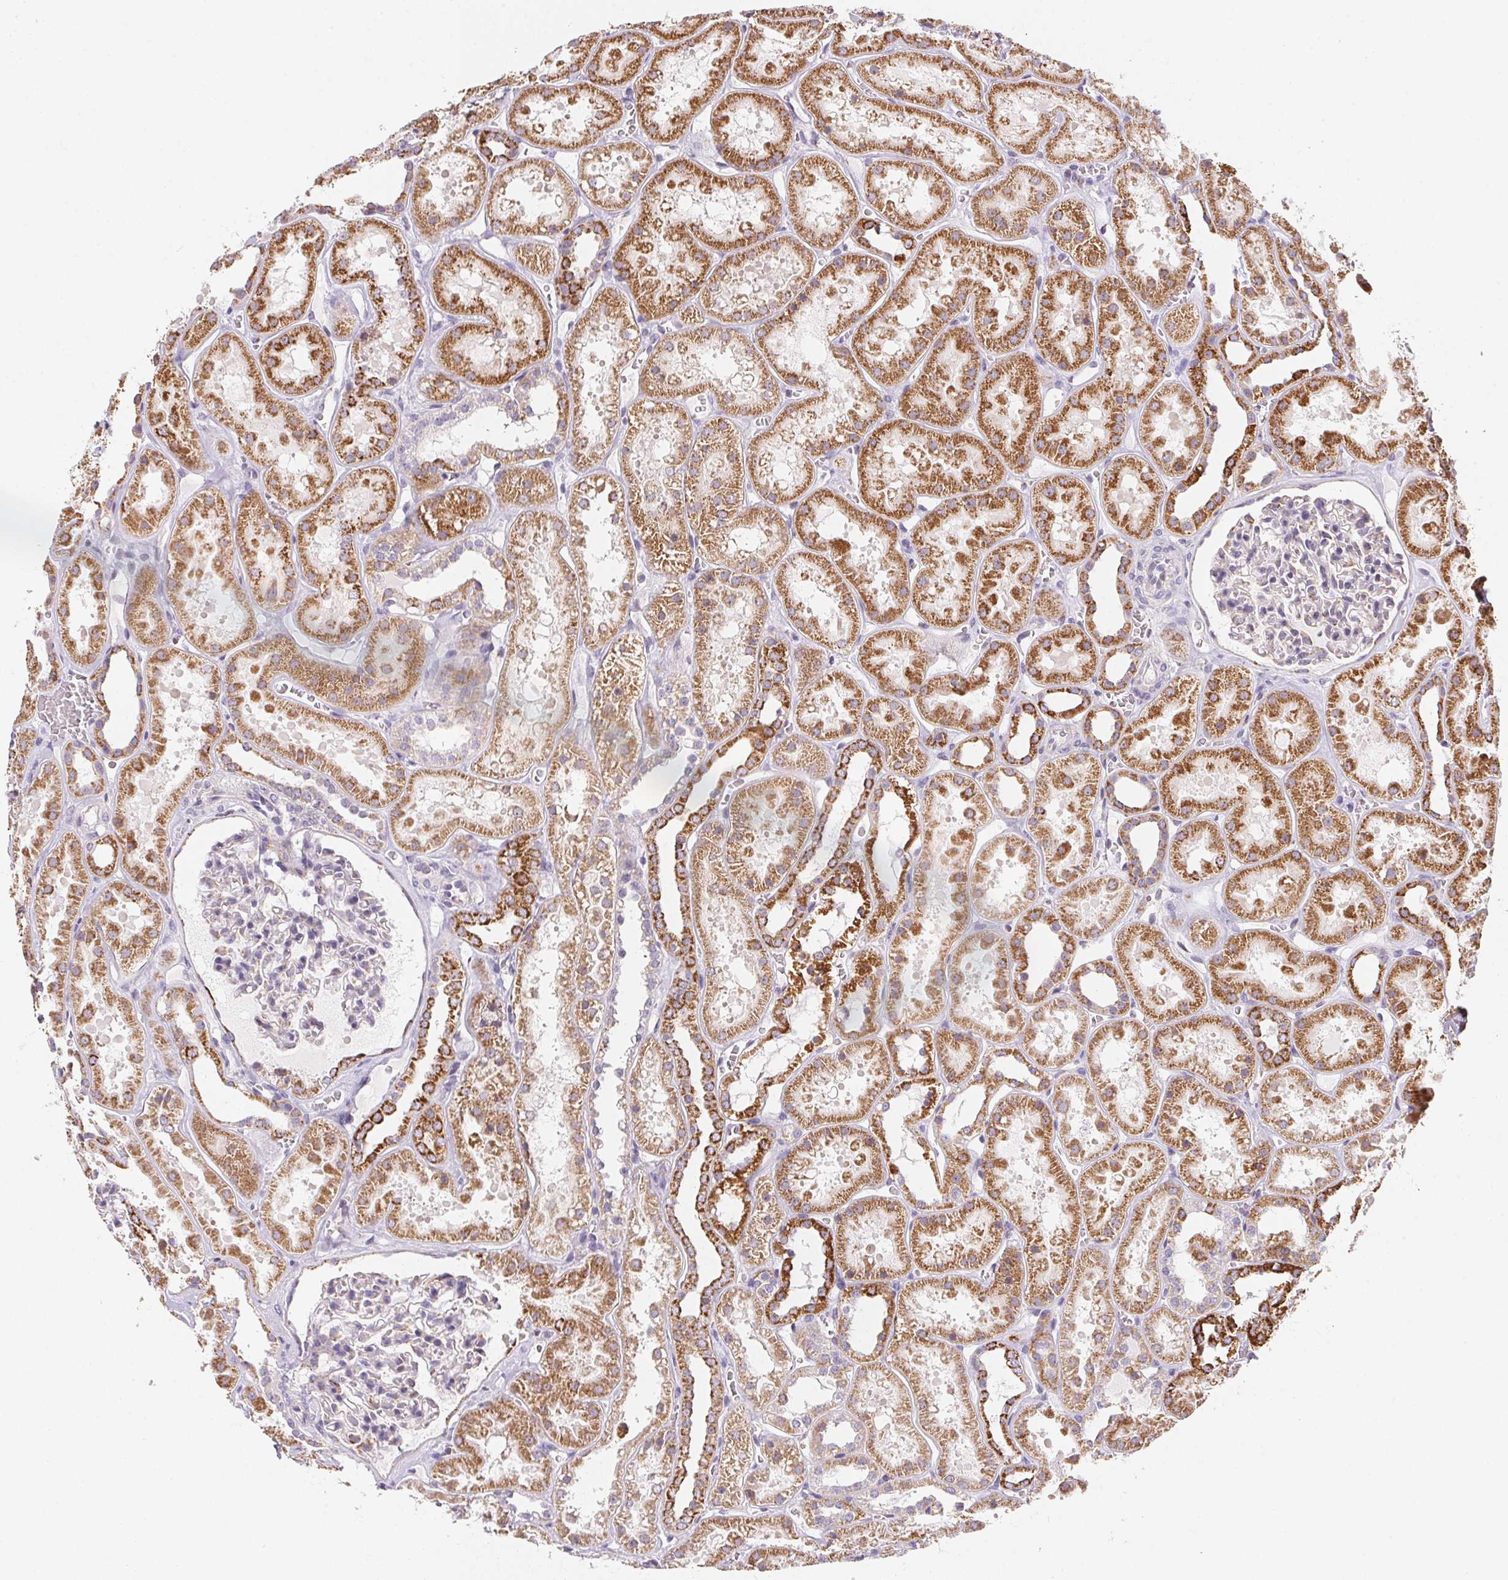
{"staining": {"intensity": "negative", "quantity": "none", "location": "none"}, "tissue": "kidney", "cell_type": "Cells in glomeruli", "image_type": "normal", "snomed": [{"axis": "morphology", "description": "Normal tissue, NOS"}, {"axis": "topography", "description": "Kidney"}], "caption": "Immunohistochemistry (IHC) of benign kidney demonstrates no staining in cells in glomeruli.", "gene": "GIPC2", "patient": {"sex": "female", "age": 41}}